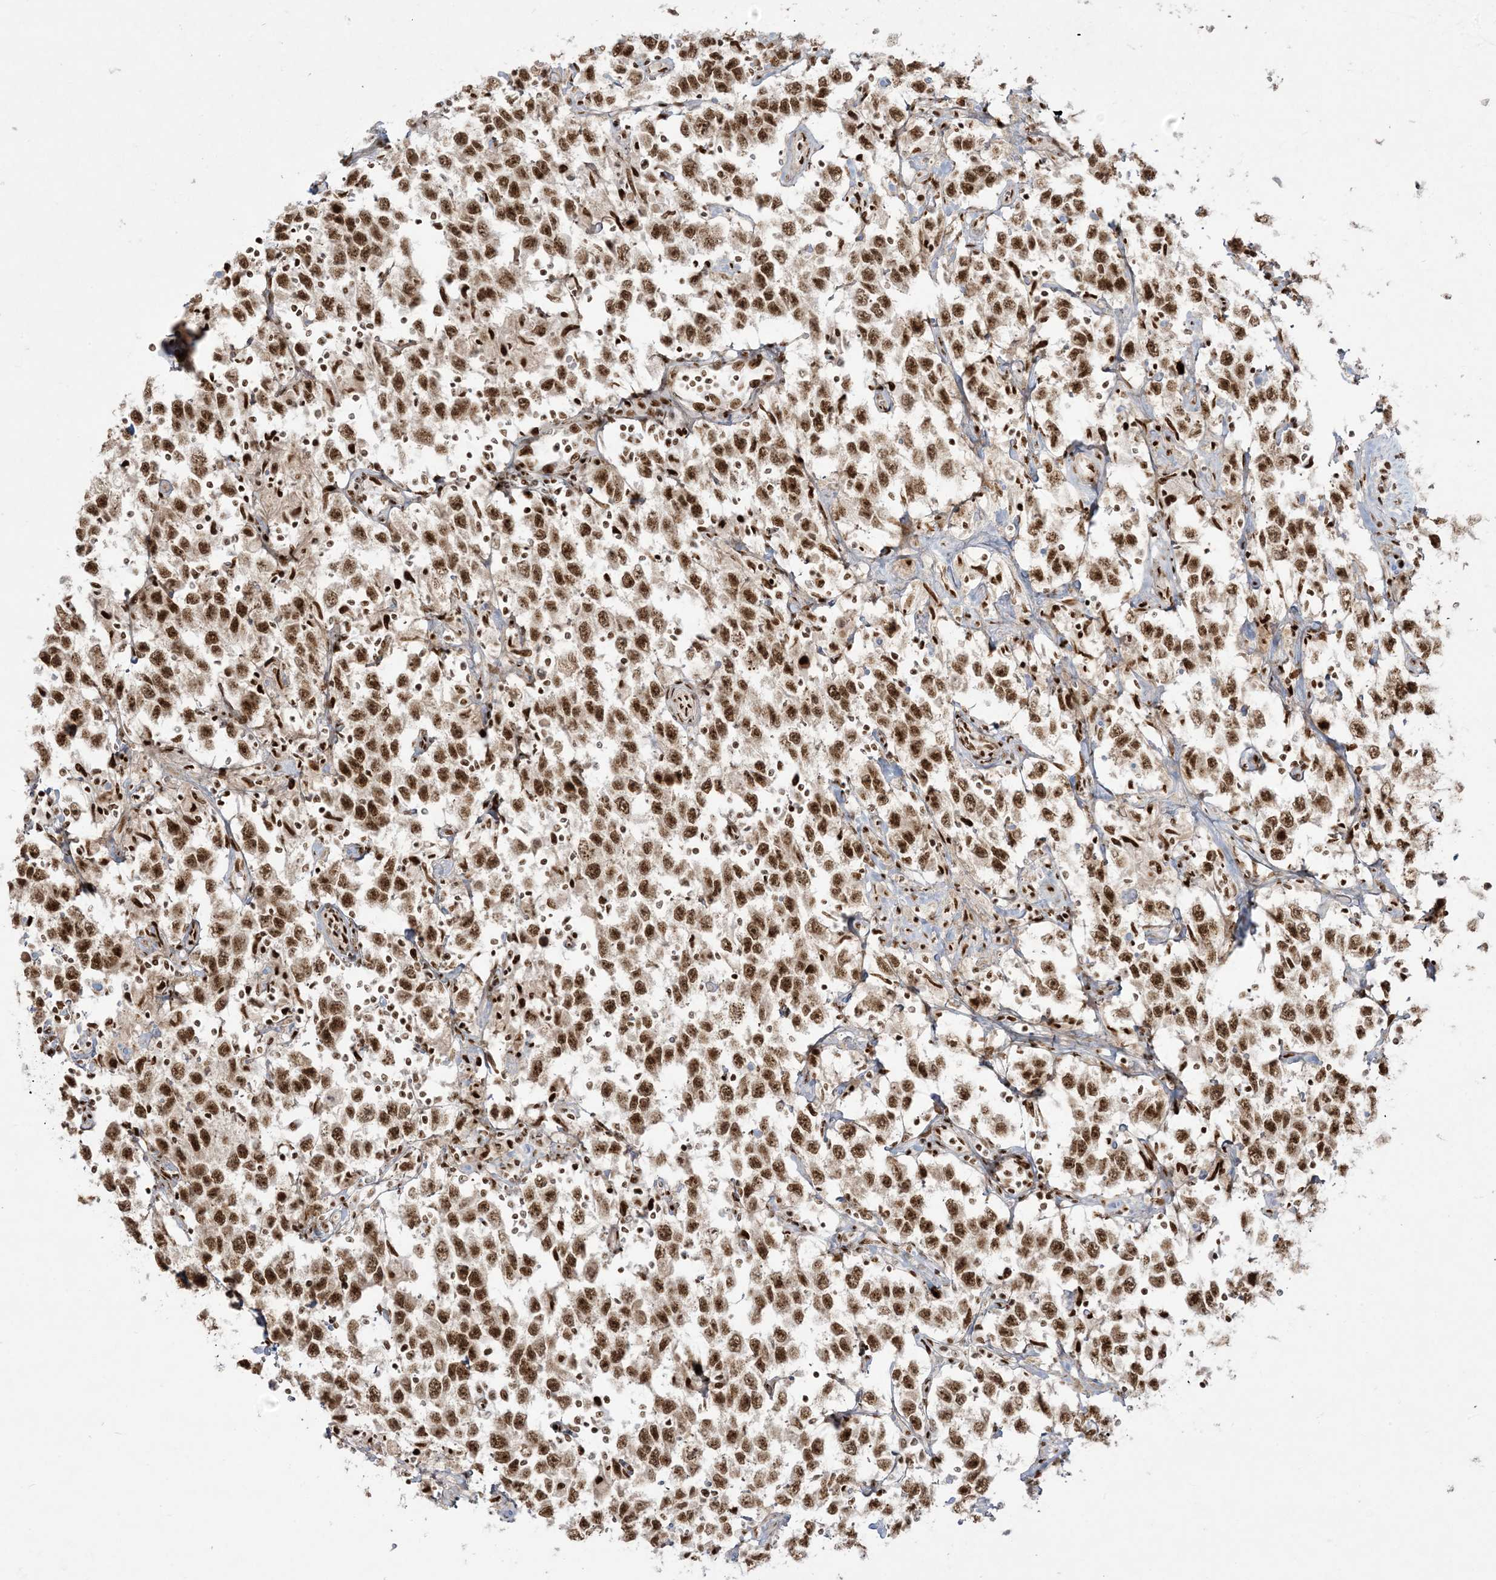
{"staining": {"intensity": "strong", "quantity": ">75%", "location": "nuclear"}, "tissue": "testis cancer", "cell_type": "Tumor cells", "image_type": "cancer", "snomed": [{"axis": "morphology", "description": "Seminoma, NOS"}, {"axis": "topography", "description": "Testis"}], "caption": "High-power microscopy captured an immunohistochemistry micrograph of seminoma (testis), revealing strong nuclear expression in approximately >75% of tumor cells.", "gene": "RBM10", "patient": {"sex": "male", "age": 41}}